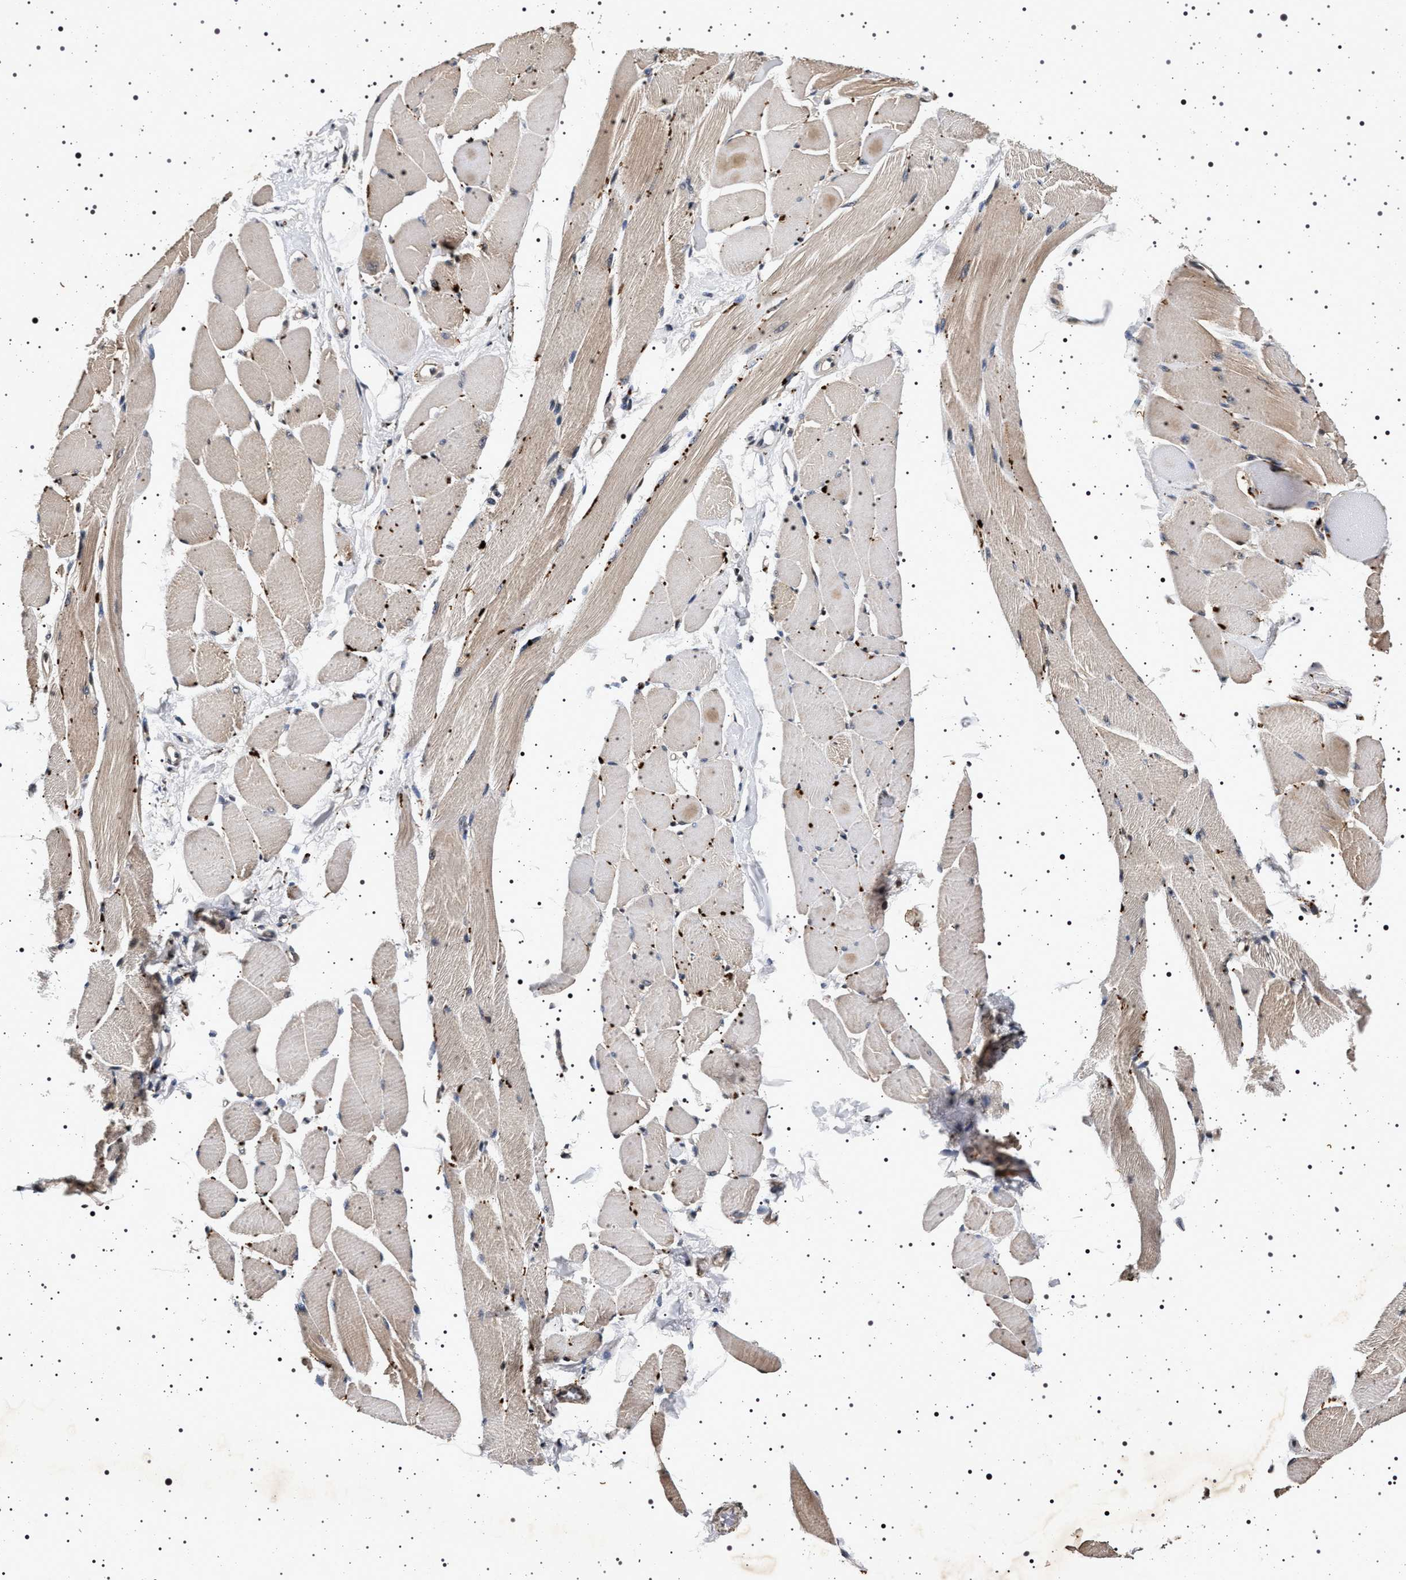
{"staining": {"intensity": "weak", "quantity": ">75%", "location": "cytoplasmic/membranous"}, "tissue": "skeletal muscle", "cell_type": "Myocytes", "image_type": "normal", "snomed": [{"axis": "morphology", "description": "Normal tissue, NOS"}, {"axis": "topography", "description": "Skeletal muscle"}, {"axis": "topography", "description": "Peripheral nerve tissue"}], "caption": "Brown immunohistochemical staining in benign skeletal muscle exhibits weak cytoplasmic/membranous expression in about >75% of myocytes. (DAB = brown stain, brightfield microscopy at high magnification).", "gene": "CDKN1B", "patient": {"sex": "female", "age": 84}}